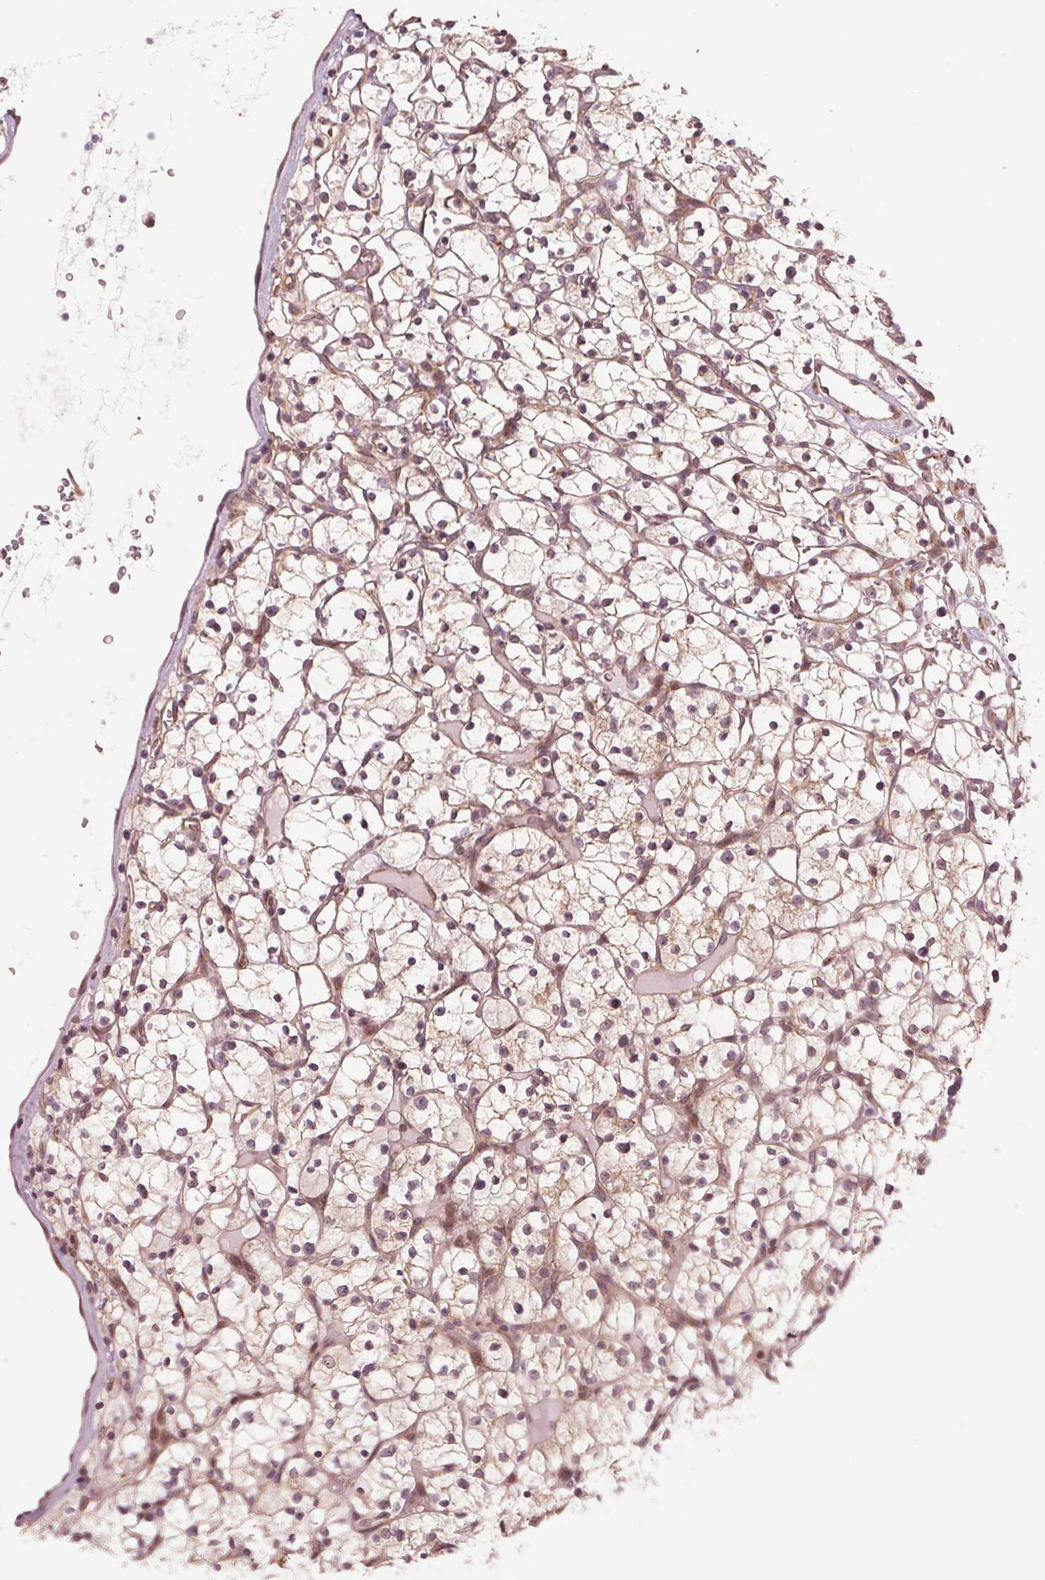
{"staining": {"intensity": "moderate", "quantity": "<25%", "location": "nuclear"}, "tissue": "renal cancer", "cell_type": "Tumor cells", "image_type": "cancer", "snomed": [{"axis": "morphology", "description": "Adenocarcinoma, NOS"}, {"axis": "topography", "description": "Kidney"}], "caption": "Immunohistochemical staining of human renal adenocarcinoma reveals low levels of moderate nuclear positivity in about <25% of tumor cells.", "gene": "CMIP", "patient": {"sex": "female", "age": 64}}